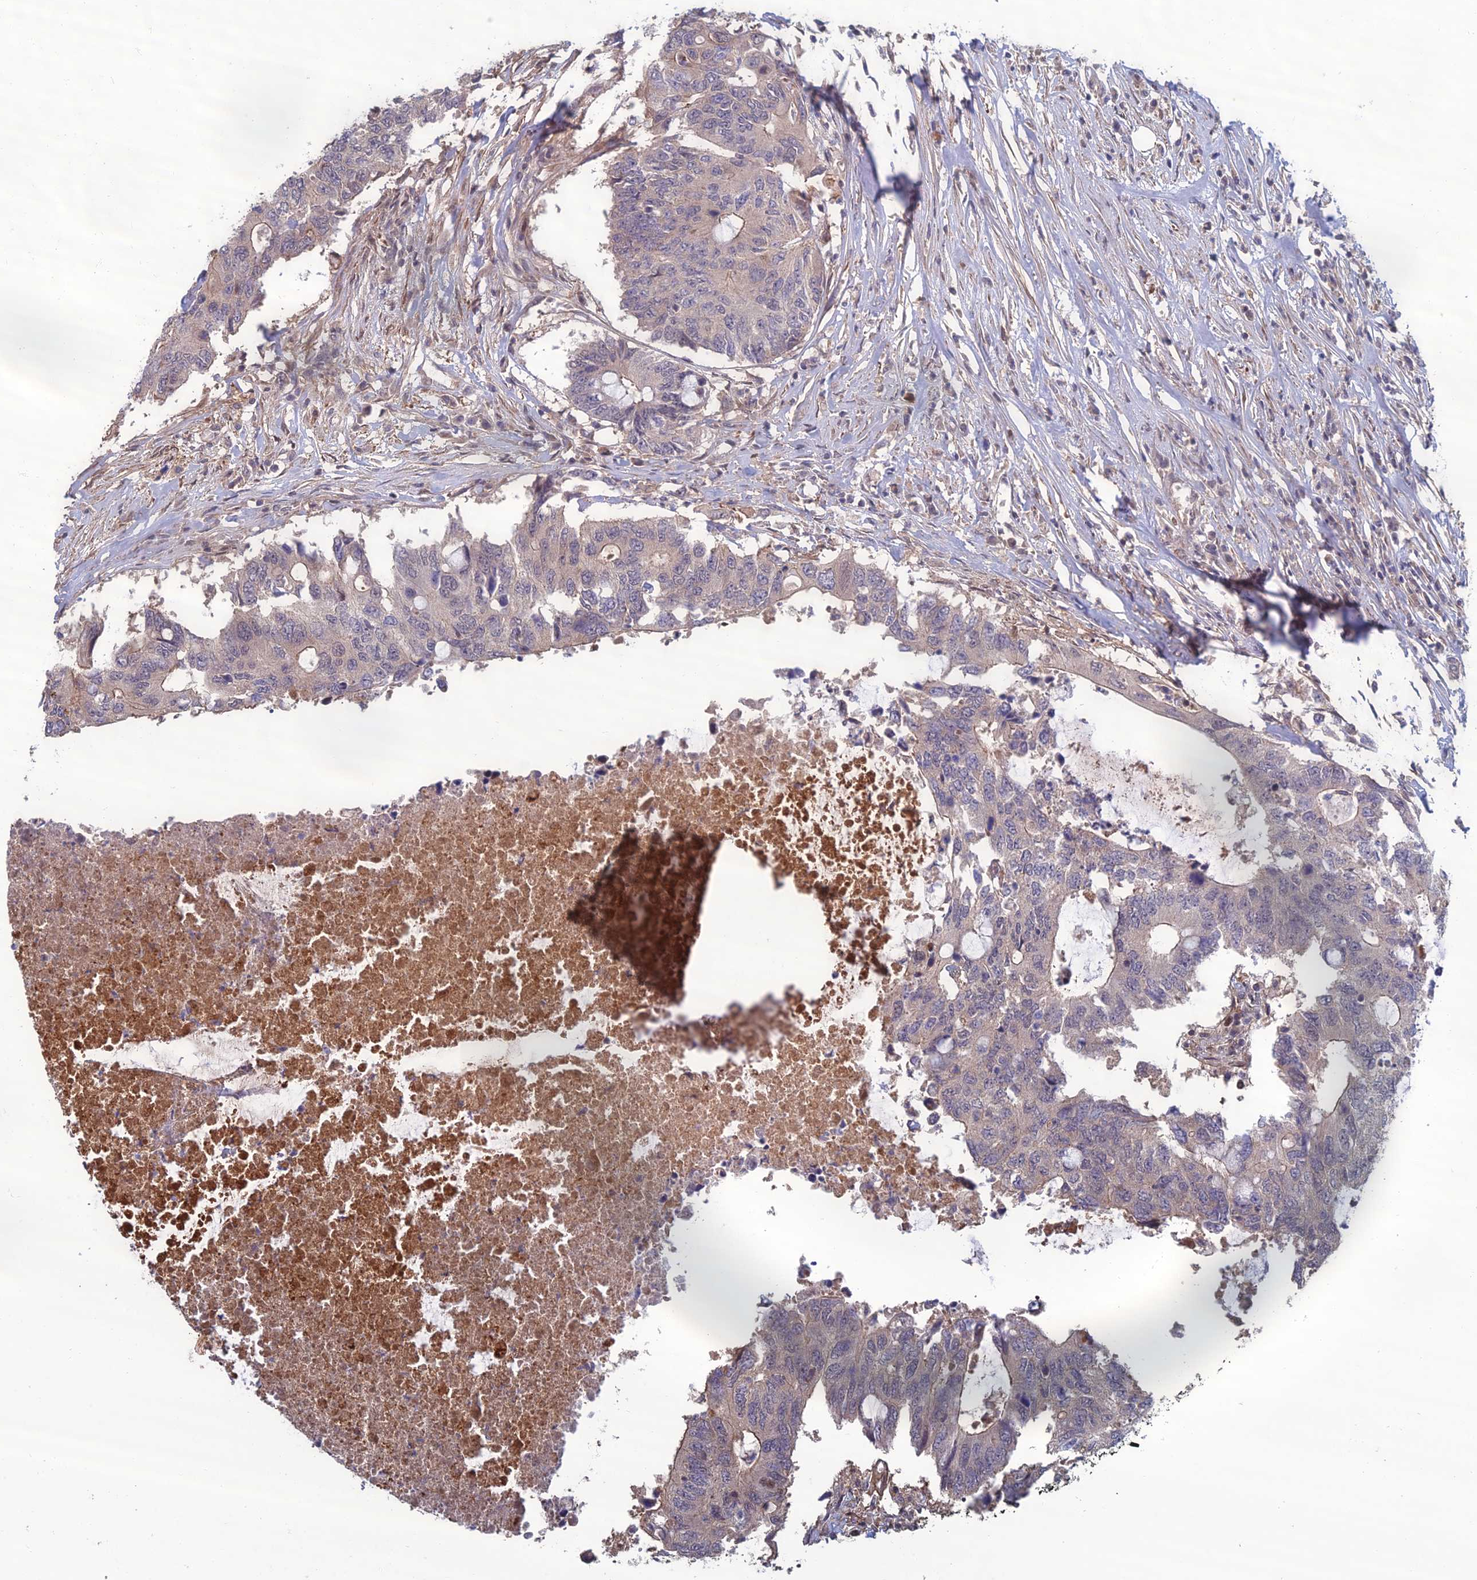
{"staining": {"intensity": "weak", "quantity": "25%-75%", "location": "cytoplasmic/membranous"}, "tissue": "colorectal cancer", "cell_type": "Tumor cells", "image_type": "cancer", "snomed": [{"axis": "morphology", "description": "Adenocarcinoma, NOS"}, {"axis": "topography", "description": "Colon"}], "caption": "Immunohistochemical staining of colorectal cancer (adenocarcinoma) demonstrates weak cytoplasmic/membranous protein positivity in about 25%-75% of tumor cells. (Brightfield microscopy of DAB IHC at high magnification).", "gene": "CCDC183", "patient": {"sex": "male", "age": 71}}